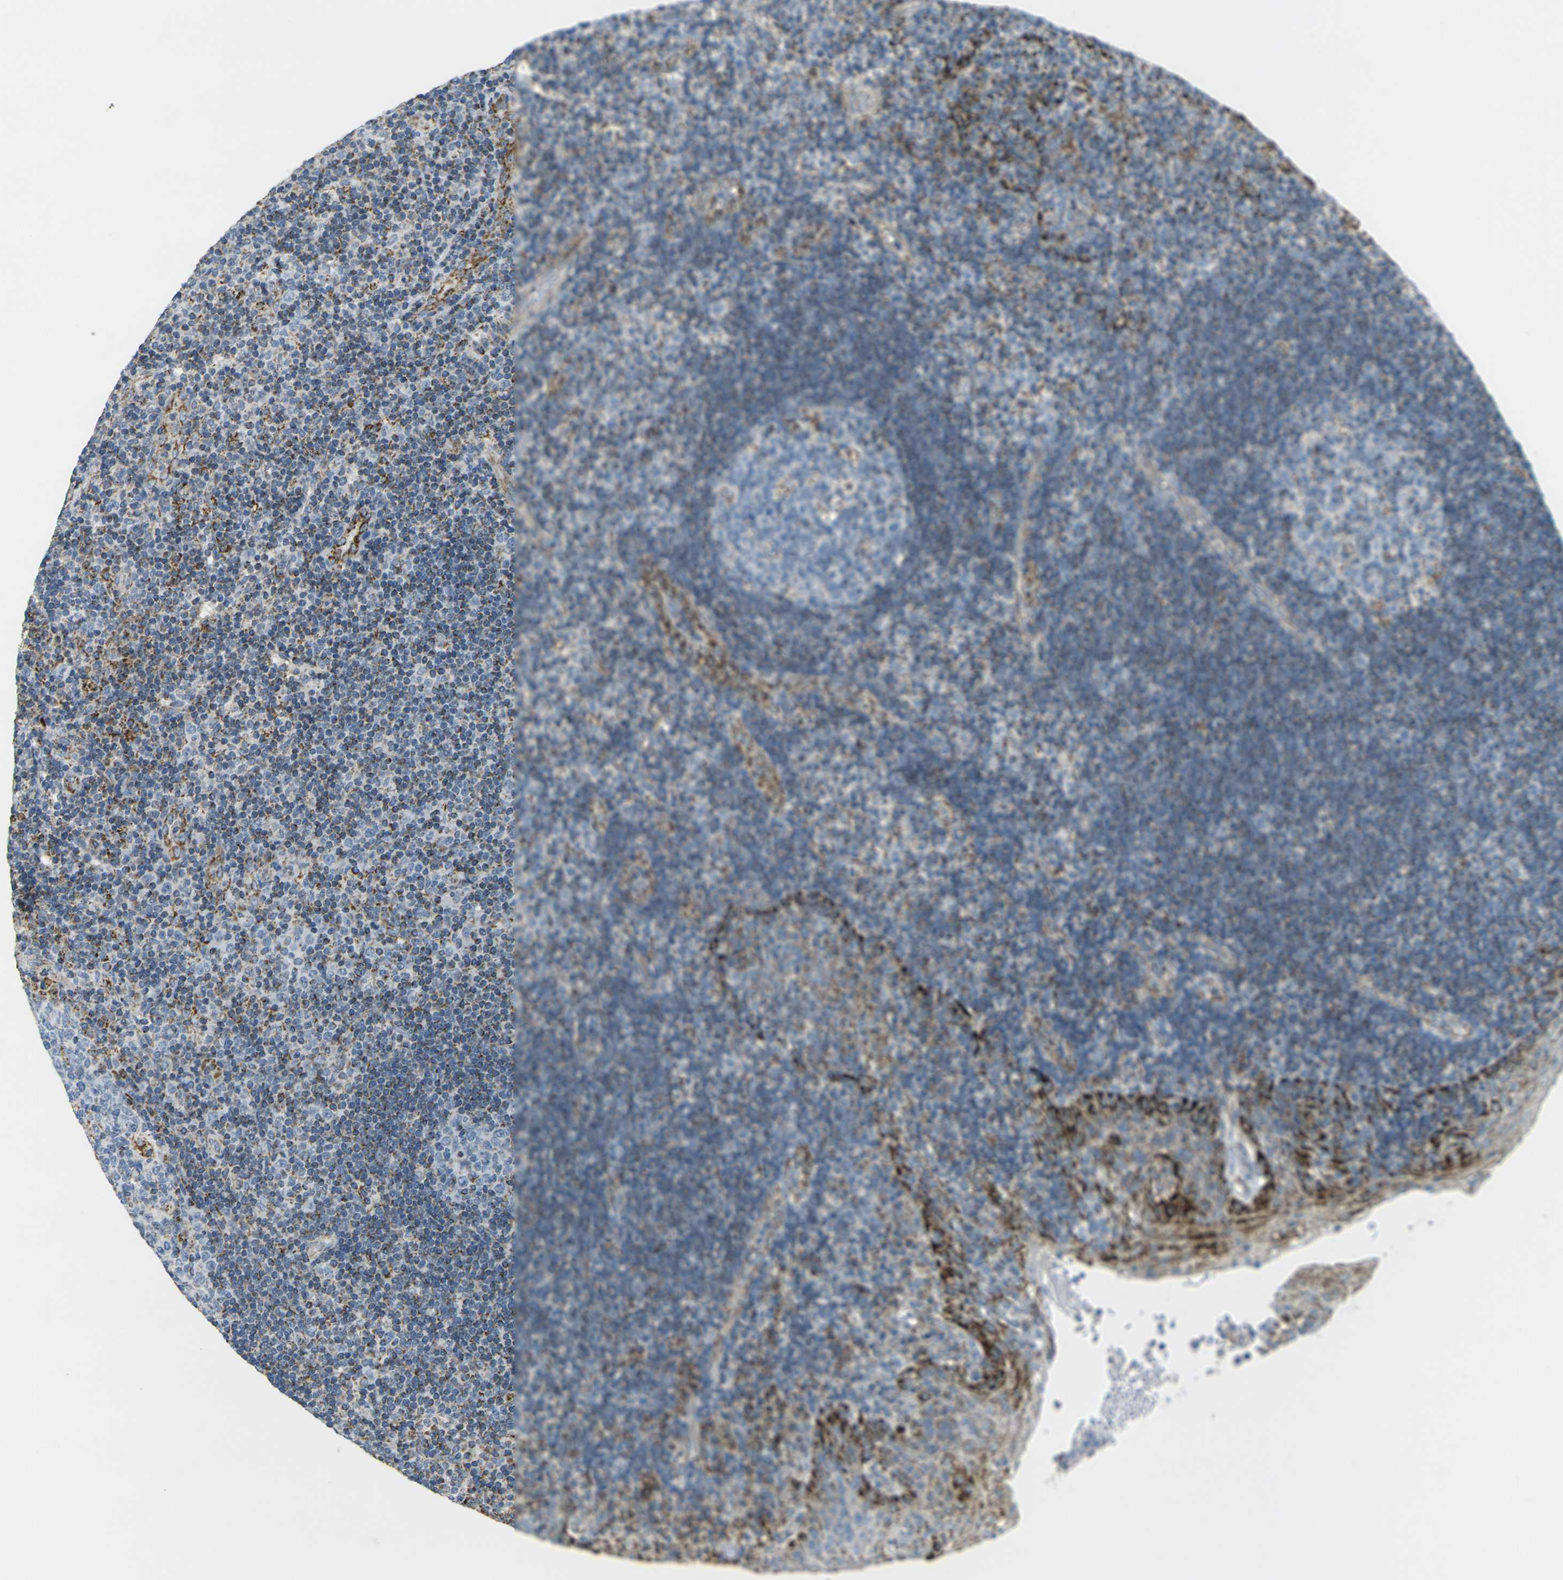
{"staining": {"intensity": "moderate", "quantity": "<25%", "location": "cytoplasmic/membranous"}, "tissue": "tonsil", "cell_type": "Germinal center cells", "image_type": "normal", "snomed": [{"axis": "morphology", "description": "Normal tissue, NOS"}, {"axis": "topography", "description": "Tonsil"}], "caption": "Immunohistochemical staining of unremarkable tonsil reveals <25% levels of moderate cytoplasmic/membranous protein expression in about <25% of germinal center cells. (Stains: DAB (3,3'-diaminobenzidine) in brown, nuclei in blue, Microscopy: brightfield microscopy at high magnification).", "gene": "CYB5R1", "patient": {"sex": "female", "age": 40}}